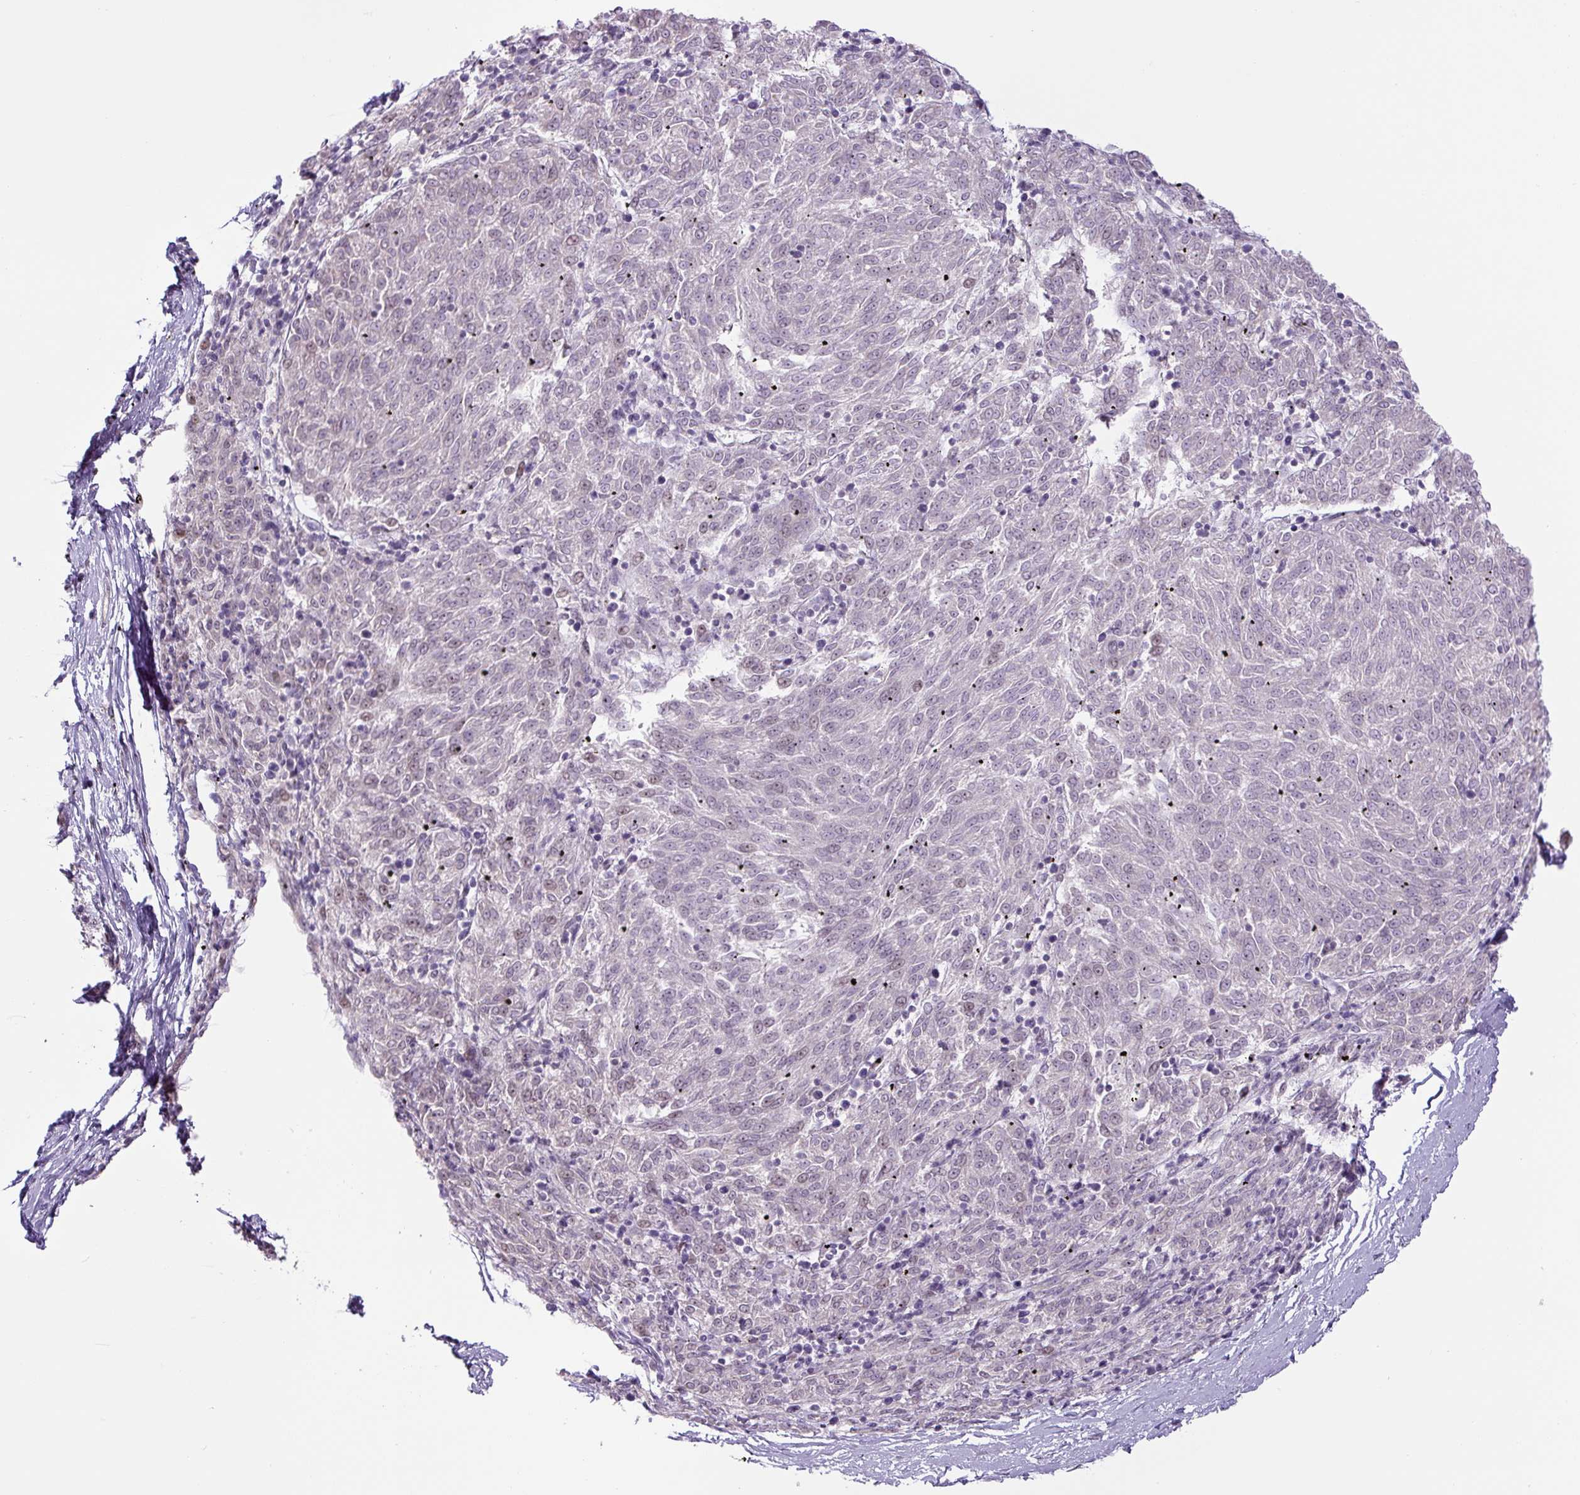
{"staining": {"intensity": "moderate", "quantity": "<25%", "location": "nuclear"}, "tissue": "melanoma", "cell_type": "Tumor cells", "image_type": "cancer", "snomed": [{"axis": "morphology", "description": "Malignant melanoma, NOS"}, {"axis": "topography", "description": "Skin"}], "caption": "Malignant melanoma stained for a protein (brown) reveals moderate nuclear positive positivity in approximately <25% of tumor cells.", "gene": "TCFL5", "patient": {"sex": "female", "age": 72}}